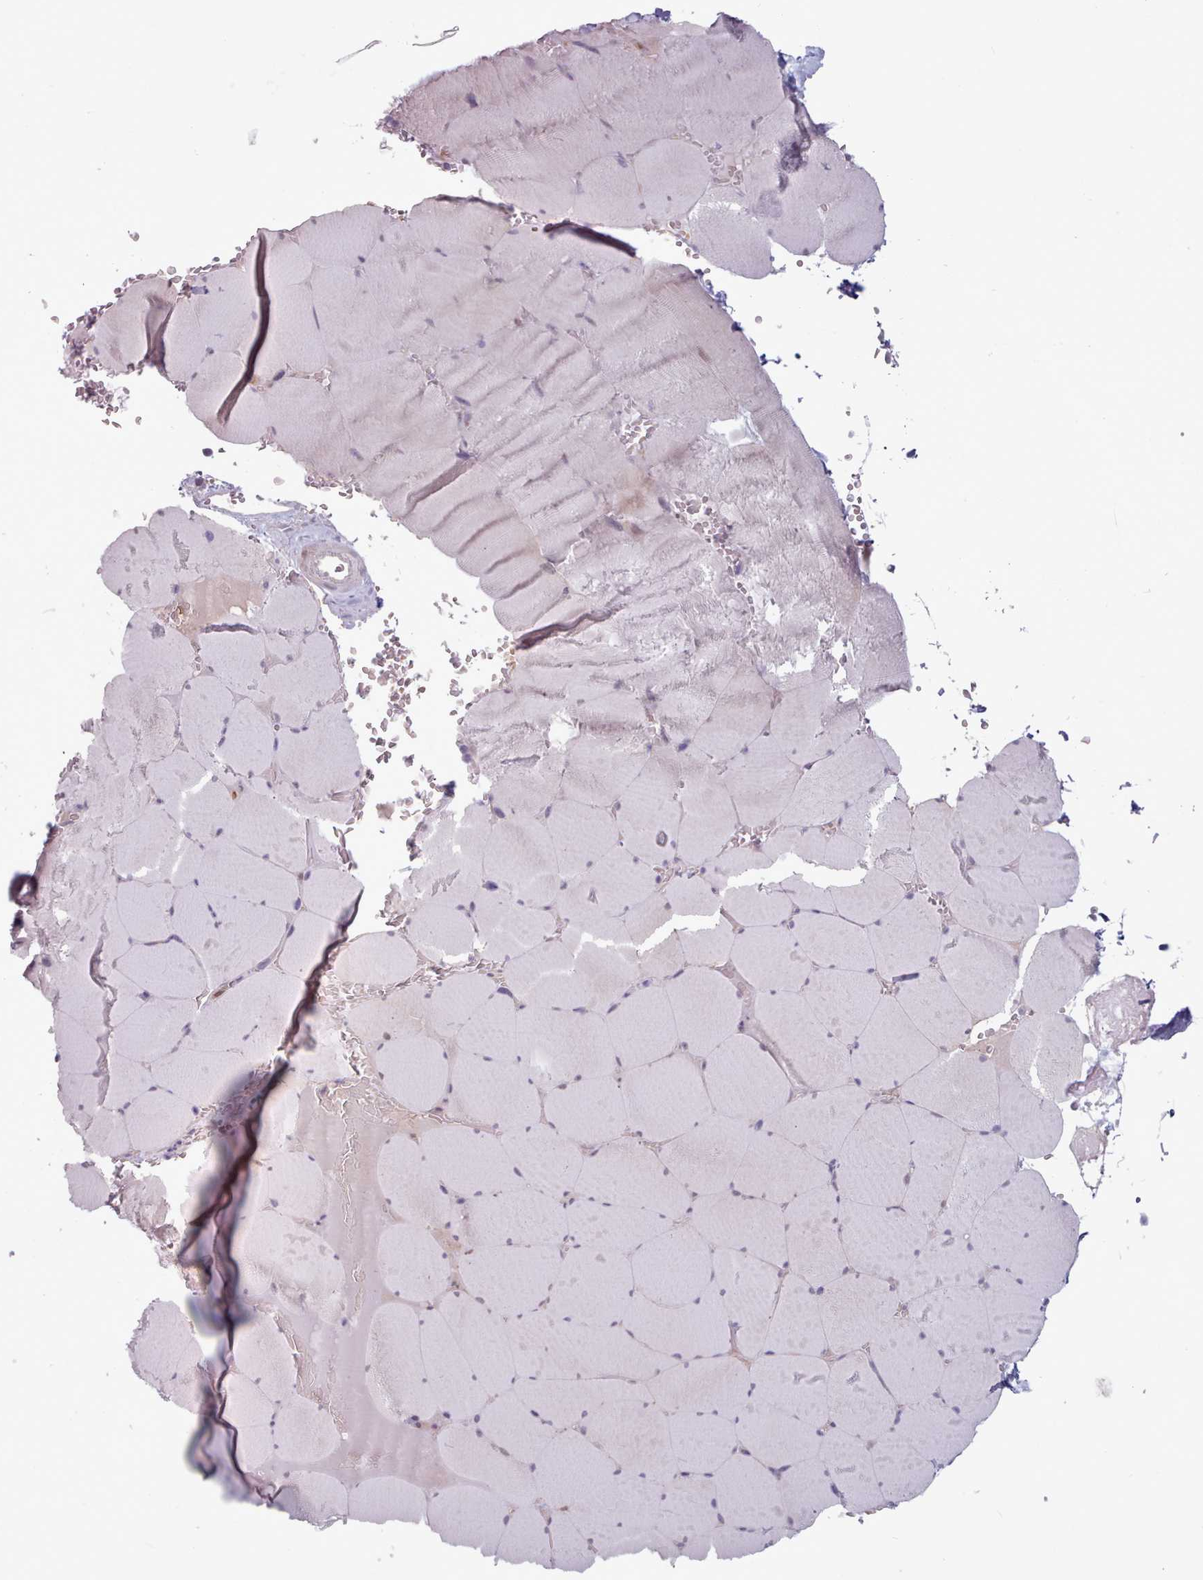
{"staining": {"intensity": "negative", "quantity": "none", "location": "none"}, "tissue": "skeletal muscle", "cell_type": "Myocytes", "image_type": "normal", "snomed": [{"axis": "morphology", "description": "Normal tissue, NOS"}, {"axis": "topography", "description": "Skeletal muscle"}, {"axis": "topography", "description": "Head-Neck"}], "caption": "The histopathology image displays no significant staining in myocytes of skeletal muscle.", "gene": "KBTBD6", "patient": {"sex": "male", "age": 66}}